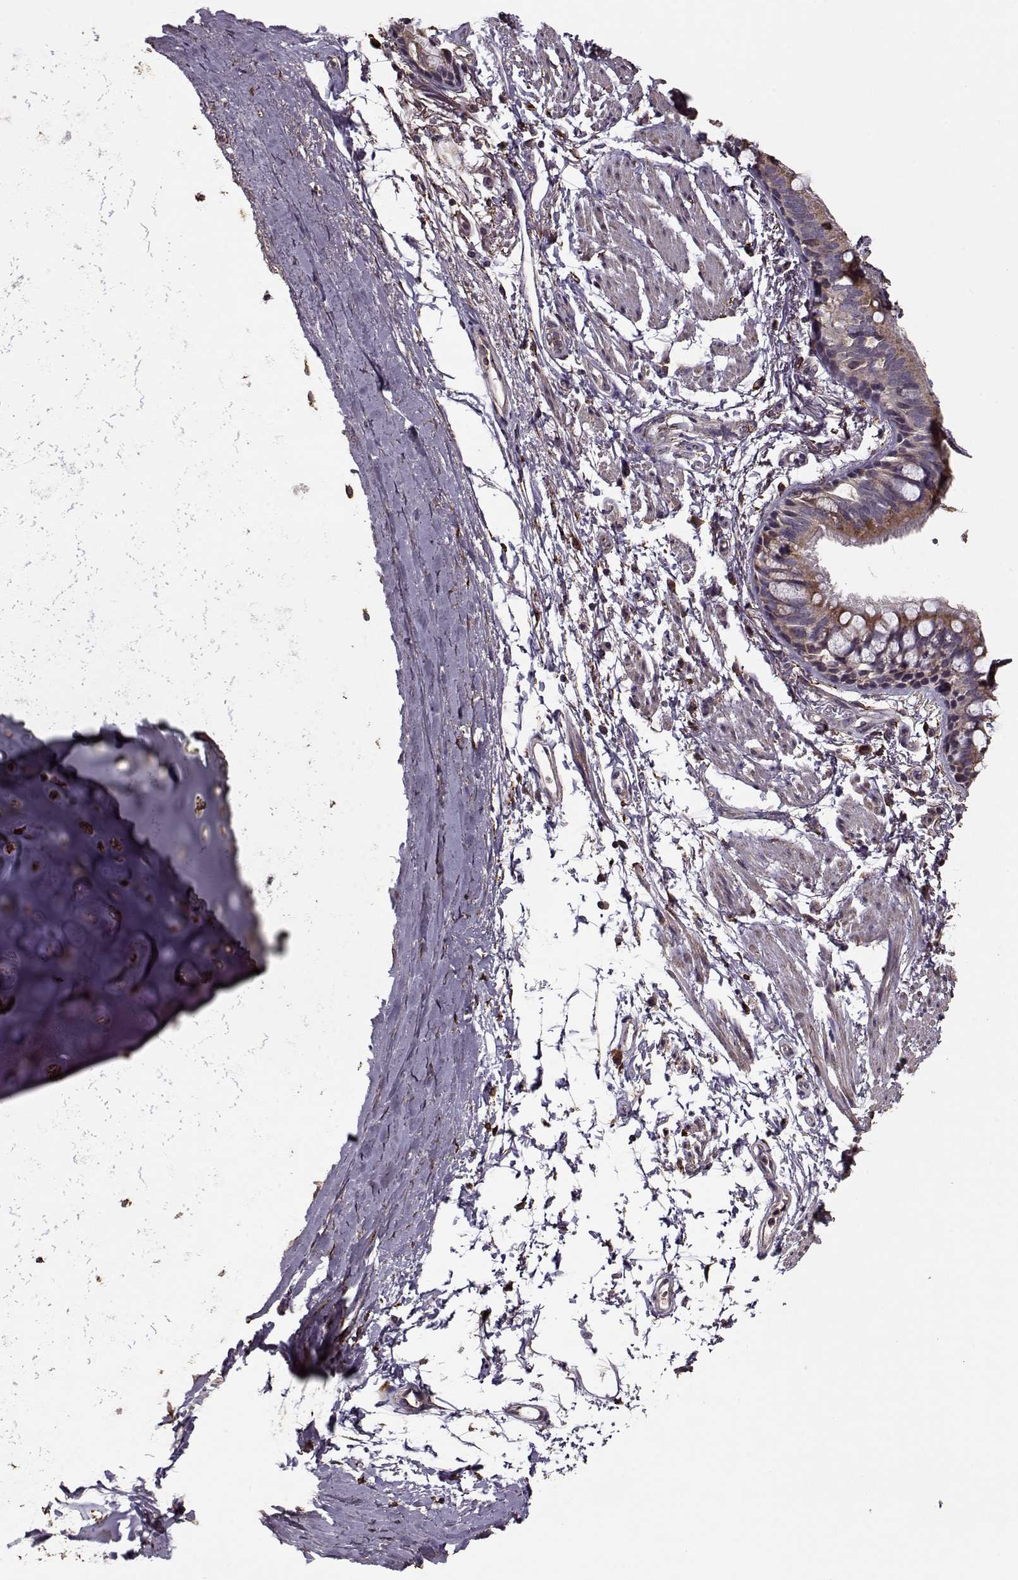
{"staining": {"intensity": "moderate", "quantity": "25%-75%", "location": "cytoplasmic/membranous"}, "tissue": "bronchus", "cell_type": "Respiratory epithelial cells", "image_type": "normal", "snomed": [{"axis": "morphology", "description": "Normal tissue, NOS"}, {"axis": "topography", "description": "Lymph node"}, {"axis": "topography", "description": "Bronchus"}], "caption": "Immunohistochemical staining of benign human bronchus reveals medium levels of moderate cytoplasmic/membranous expression in about 25%-75% of respiratory epithelial cells. (Brightfield microscopy of DAB IHC at high magnification).", "gene": "IMMP1L", "patient": {"sex": "female", "age": 70}}